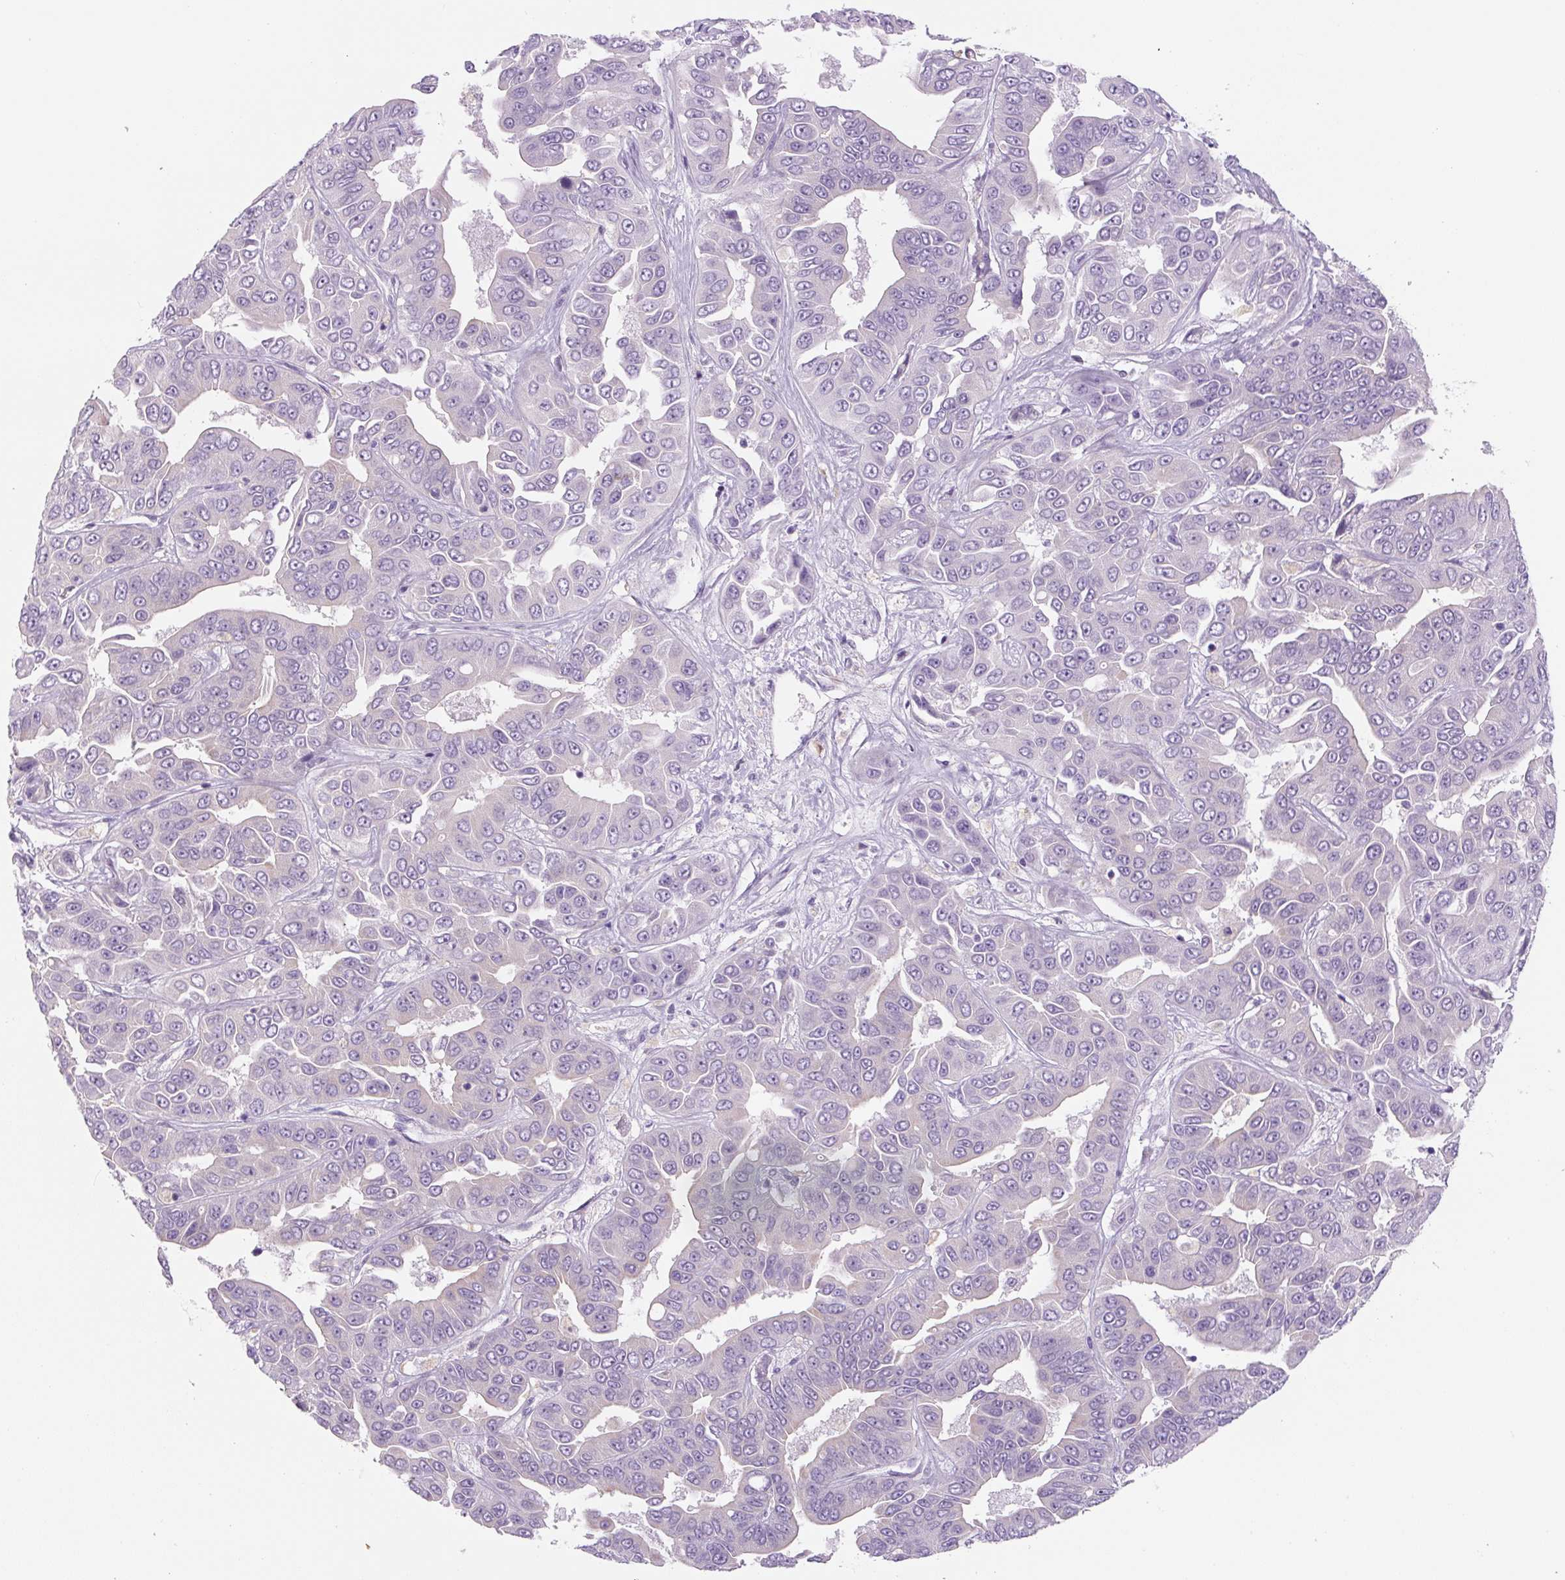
{"staining": {"intensity": "negative", "quantity": "none", "location": "none"}, "tissue": "liver cancer", "cell_type": "Tumor cells", "image_type": "cancer", "snomed": [{"axis": "morphology", "description": "Cholangiocarcinoma"}, {"axis": "topography", "description": "Liver"}], "caption": "An image of human cholangiocarcinoma (liver) is negative for staining in tumor cells.", "gene": "YIF1B", "patient": {"sex": "female", "age": 52}}